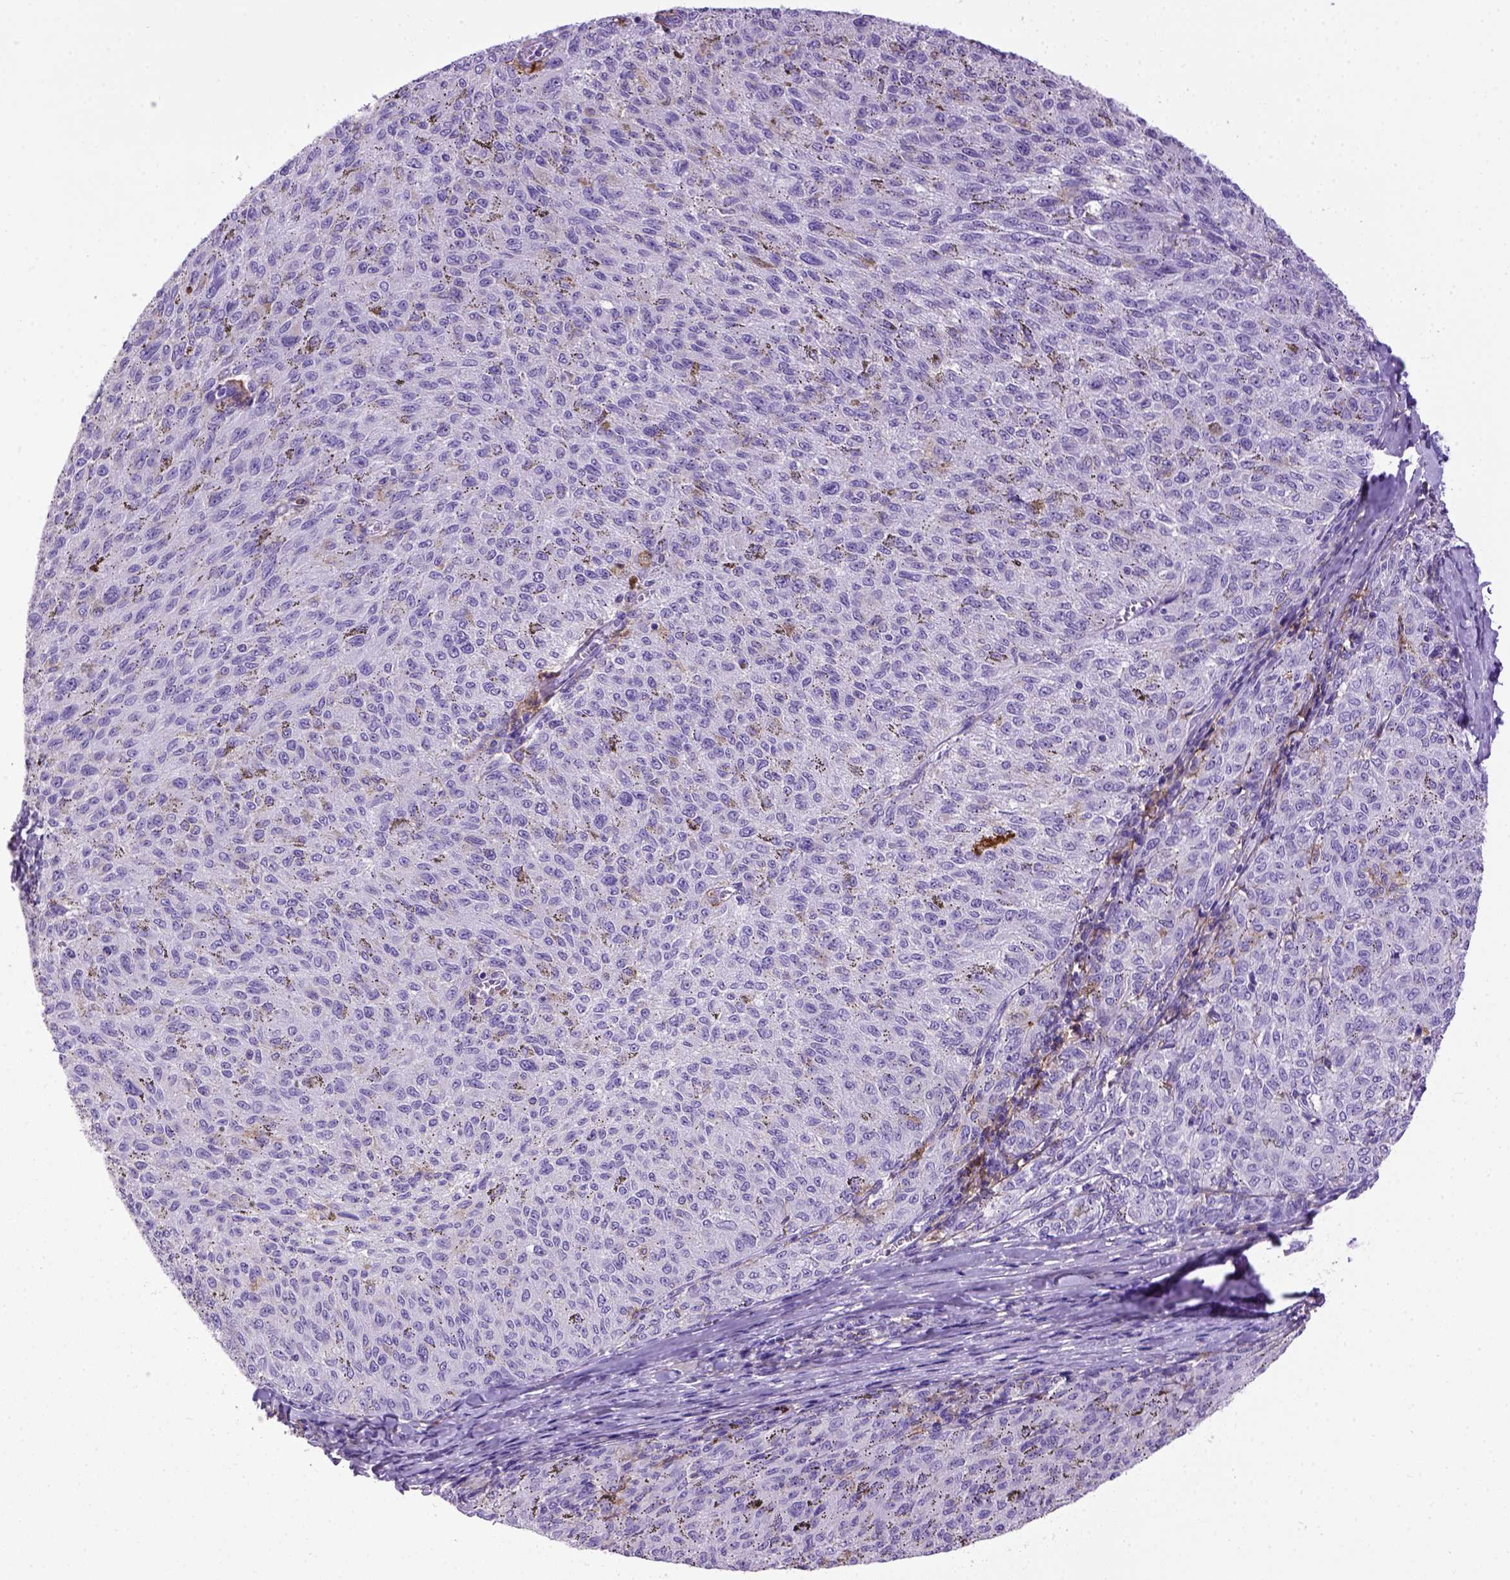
{"staining": {"intensity": "negative", "quantity": "none", "location": "none"}, "tissue": "melanoma", "cell_type": "Tumor cells", "image_type": "cancer", "snomed": [{"axis": "morphology", "description": "Malignant melanoma, NOS"}, {"axis": "topography", "description": "Skin"}], "caption": "High magnification brightfield microscopy of melanoma stained with DAB (brown) and counterstained with hematoxylin (blue): tumor cells show no significant positivity.", "gene": "ITGAX", "patient": {"sex": "female", "age": 72}}